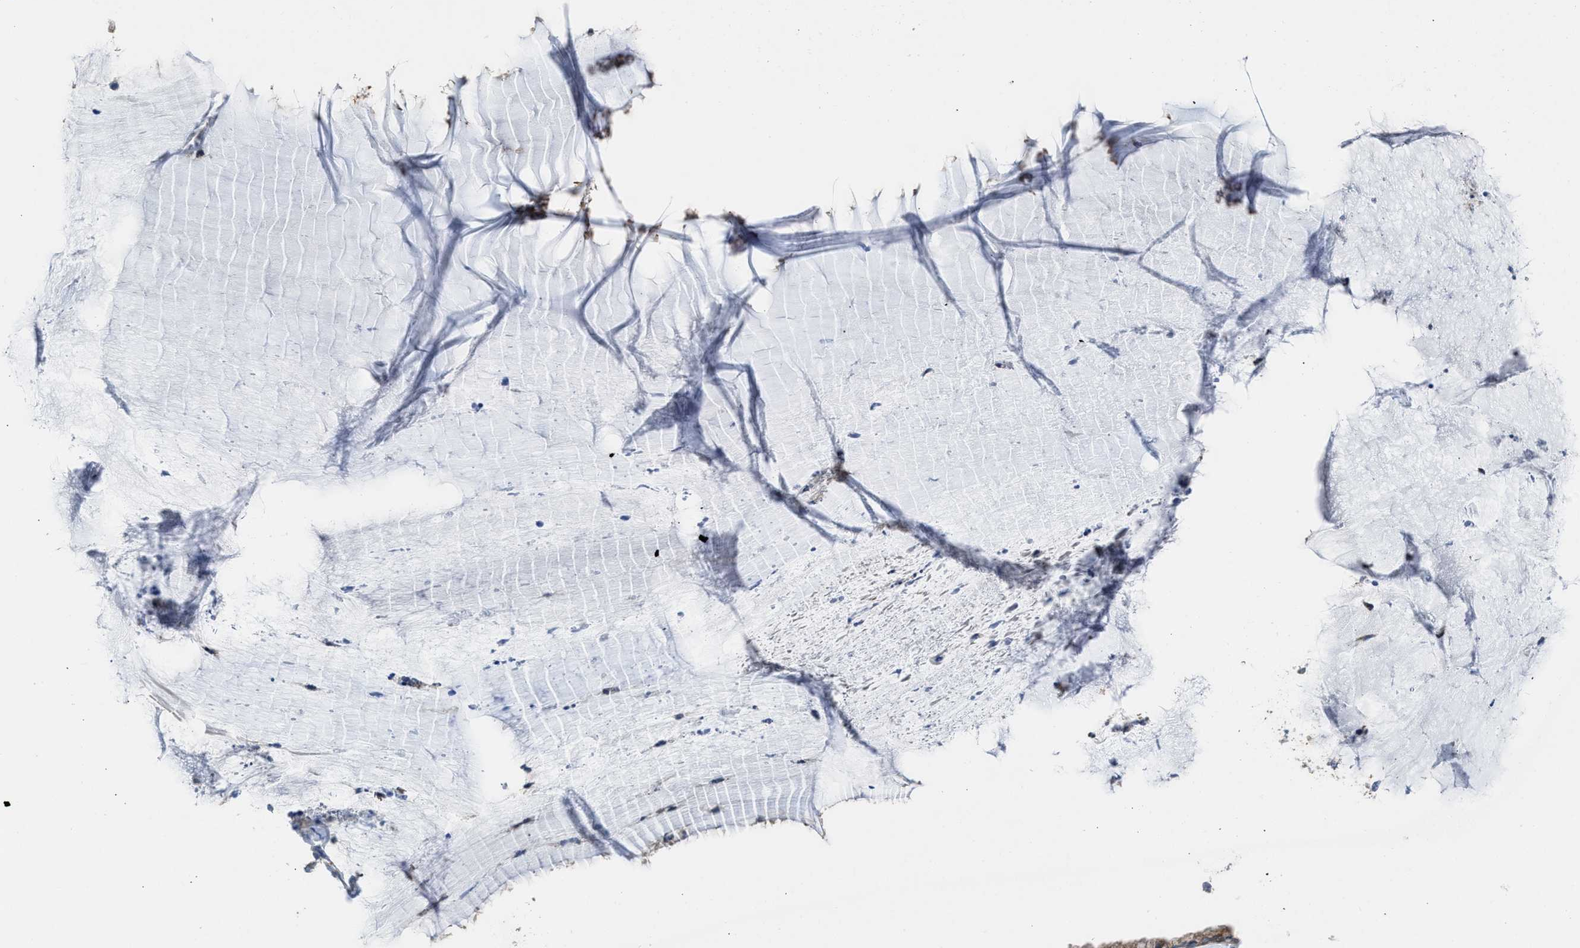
{"staining": {"intensity": "moderate", "quantity": ">75%", "location": "cytoplasmic/membranous"}, "tissue": "cervix", "cell_type": "Glandular cells", "image_type": "normal", "snomed": [{"axis": "morphology", "description": "Normal tissue, NOS"}, {"axis": "topography", "description": "Cervix"}], "caption": "High-magnification brightfield microscopy of benign cervix stained with DAB (brown) and counterstained with hematoxylin (blue). glandular cells exhibit moderate cytoplasmic/membranous positivity is identified in about>75% of cells.", "gene": "CHKB", "patient": {"sex": "female", "age": 77}}